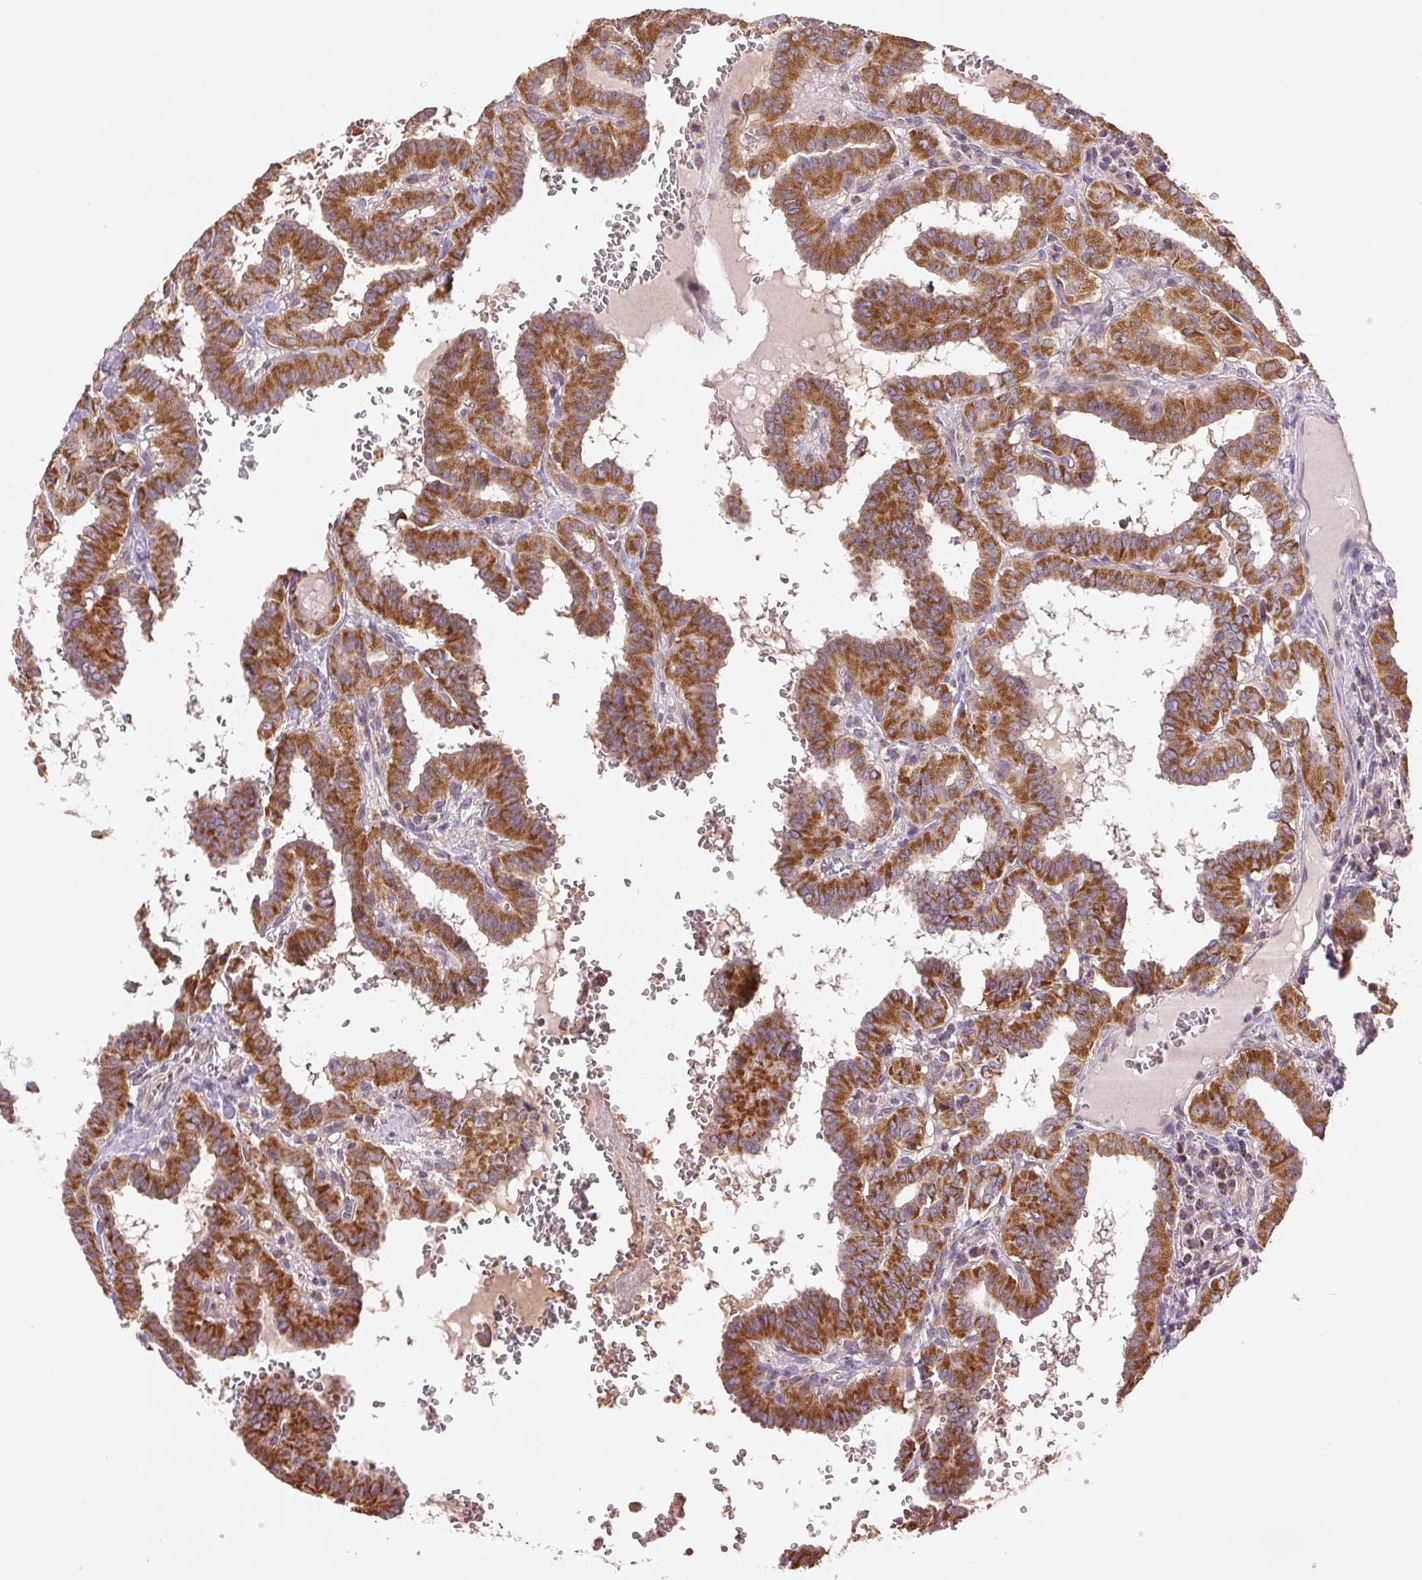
{"staining": {"intensity": "strong", "quantity": ">75%", "location": "cytoplasmic/membranous"}, "tissue": "thyroid cancer", "cell_type": "Tumor cells", "image_type": "cancer", "snomed": [{"axis": "morphology", "description": "Papillary adenocarcinoma, NOS"}, {"axis": "topography", "description": "Thyroid gland"}], "caption": "Strong cytoplasmic/membranous positivity for a protein is seen in about >75% of tumor cells of thyroid cancer using immunohistochemistry (IHC).", "gene": "DGUOK", "patient": {"sex": "female", "age": 21}}